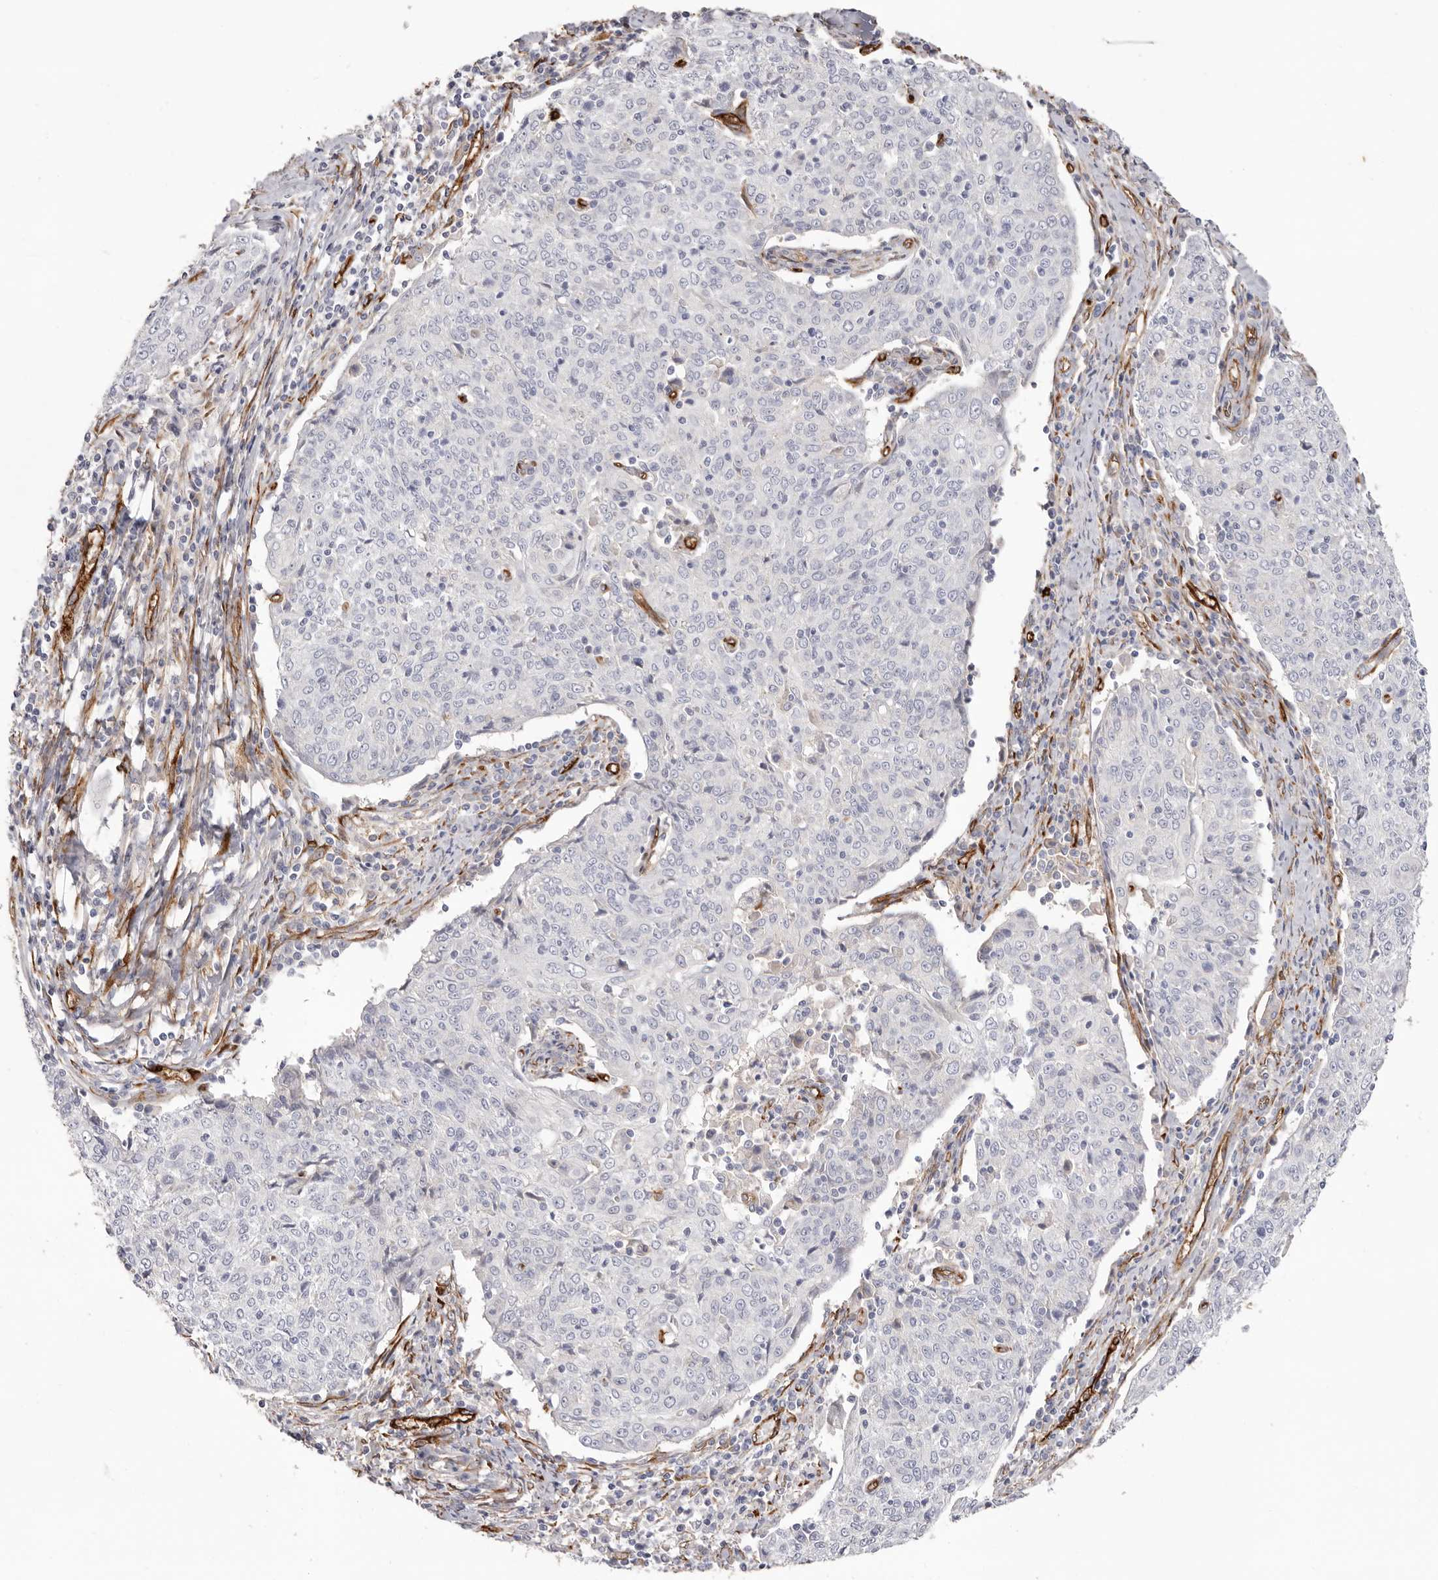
{"staining": {"intensity": "negative", "quantity": "none", "location": "none"}, "tissue": "cervical cancer", "cell_type": "Tumor cells", "image_type": "cancer", "snomed": [{"axis": "morphology", "description": "Squamous cell carcinoma, NOS"}, {"axis": "topography", "description": "Cervix"}], "caption": "Immunohistochemistry (IHC) histopathology image of human cervical cancer (squamous cell carcinoma) stained for a protein (brown), which demonstrates no positivity in tumor cells.", "gene": "LRRC66", "patient": {"sex": "female", "age": 48}}